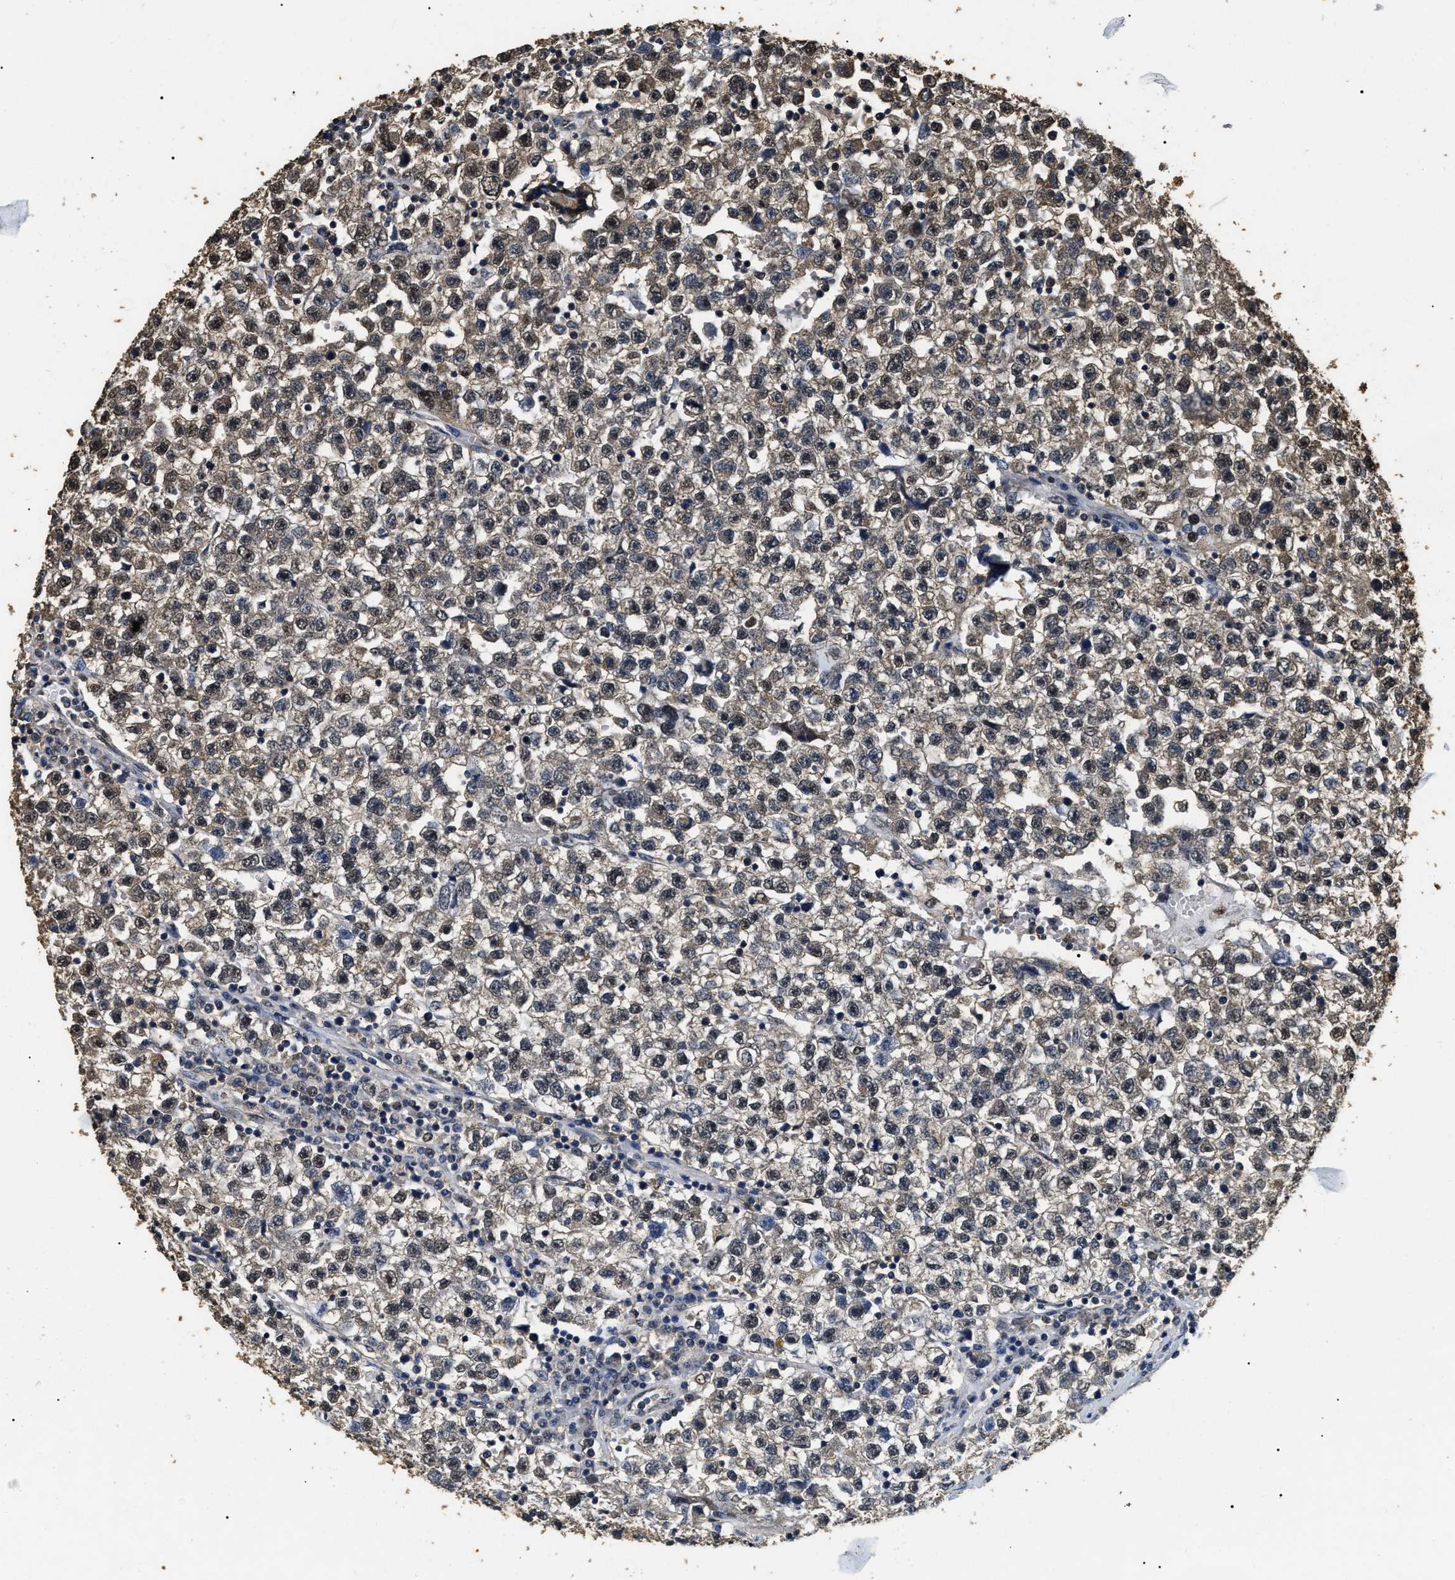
{"staining": {"intensity": "weak", "quantity": "<25%", "location": "cytoplasmic/membranous,nuclear"}, "tissue": "testis cancer", "cell_type": "Tumor cells", "image_type": "cancer", "snomed": [{"axis": "morphology", "description": "Seminoma, NOS"}, {"axis": "topography", "description": "Testis"}], "caption": "Photomicrograph shows no significant protein staining in tumor cells of seminoma (testis).", "gene": "PSMD8", "patient": {"sex": "male", "age": 22}}